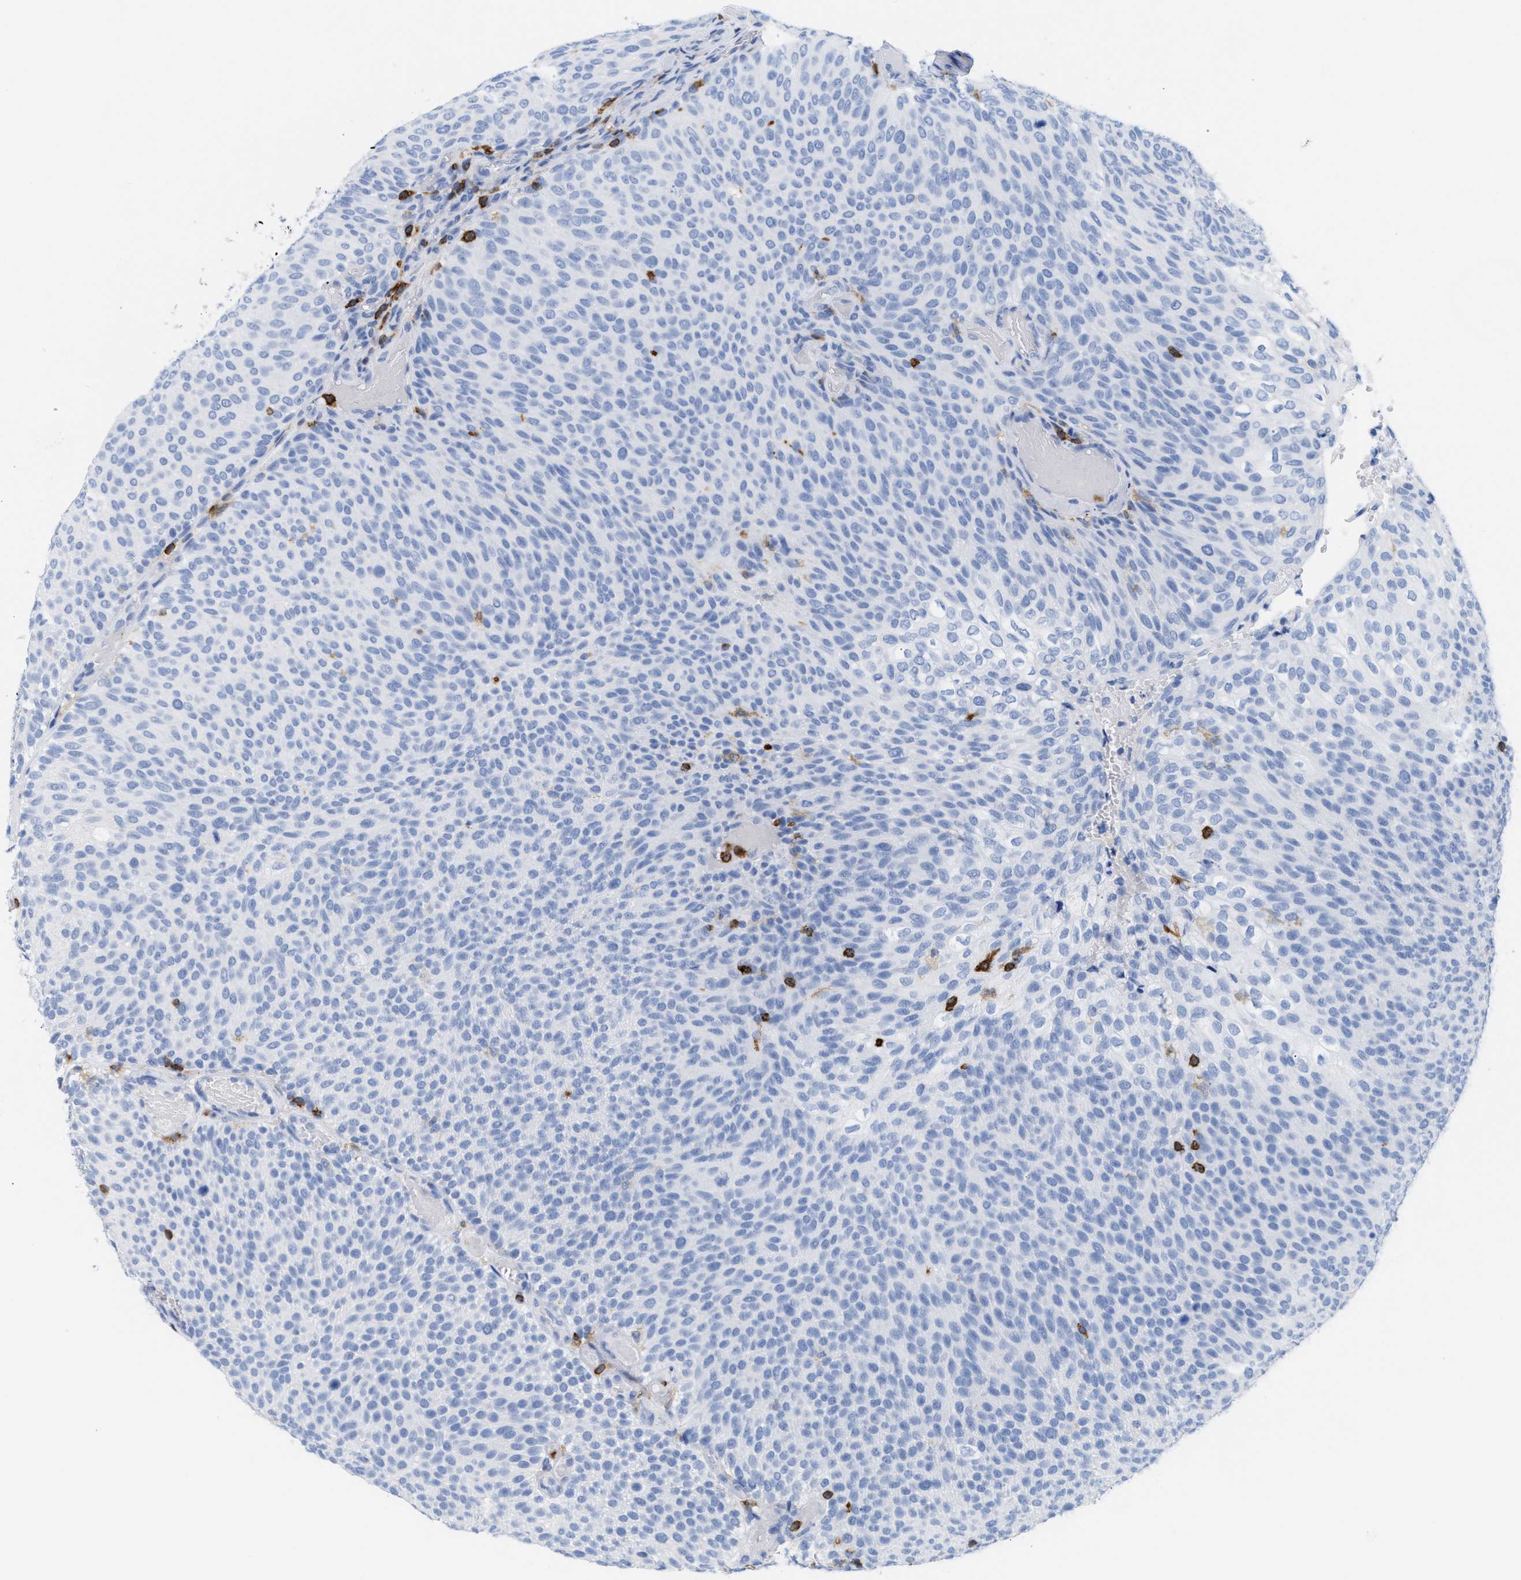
{"staining": {"intensity": "negative", "quantity": "none", "location": "none"}, "tissue": "urothelial cancer", "cell_type": "Tumor cells", "image_type": "cancer", "snomed": [{"axis": "morphology", "description": "Urothelial carcinoma, Low grade"}, {"axis": "topography", "description": "Urinary bladder"}], "caption": "Immunohistochemical staining of human urothelial carcinoma (low-grade) reveals no significant expression in tumor cells.", "gene": "LCP1", "patient": {"sex": "male", "age": 78}}